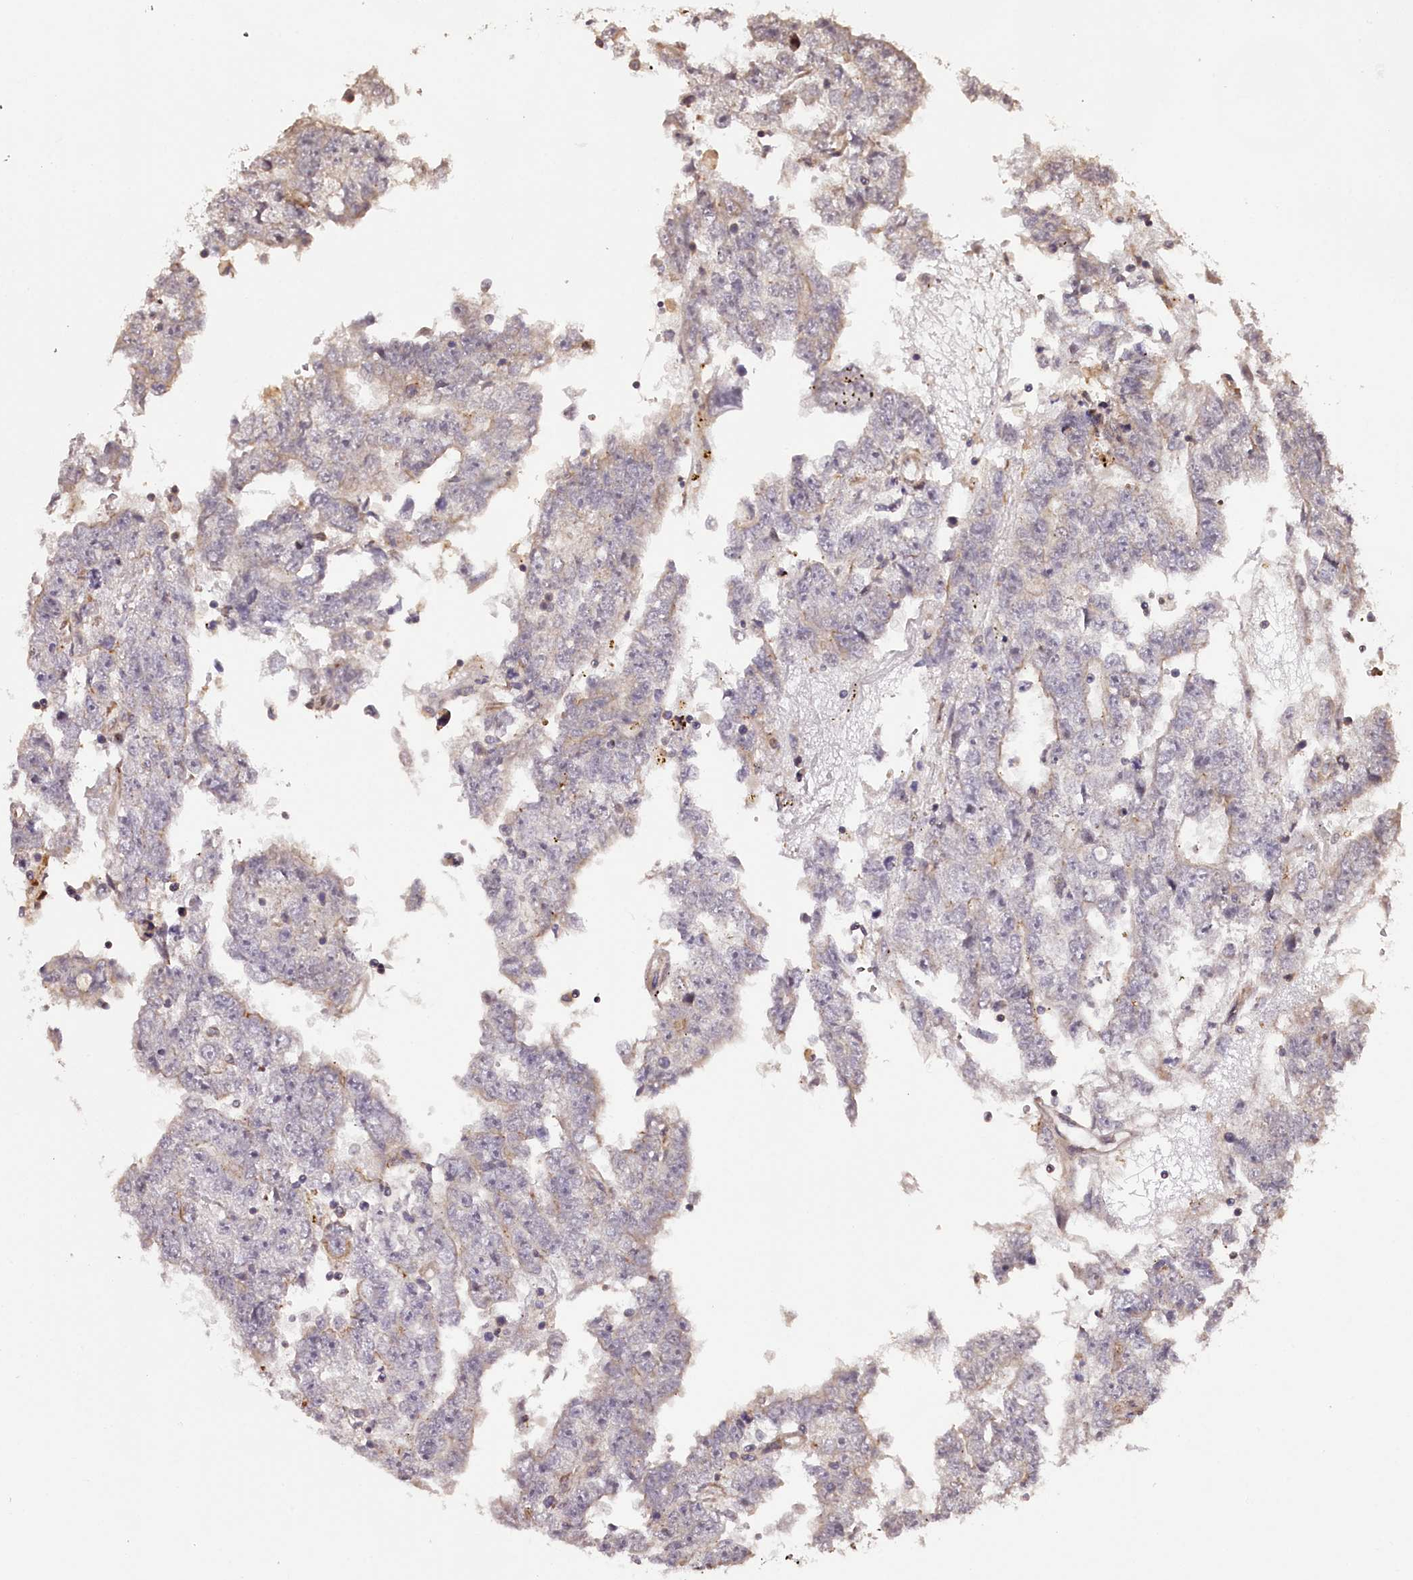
{"staining": {"intensity": "moderate", "quantity": "<25%", "location": "cytoplasmic/membranous"}, "tissue": "testis cancer", "cell_type": "Tumor cells", "image_type": "cancer", "snomed": [{"axis": "morphology", "description": "Carcinoma, Embryonal, NOS"}, {"axis": "topography", "description": "Testis"}], "caption": "Moderate cytoplasmic/membranous expression for a protein is appreciated in about <25% of tumor cells of testis embryonal carcinoma using IHC.", "gene": "KIF14", "patient": {"sex": "male", "age": 25}}